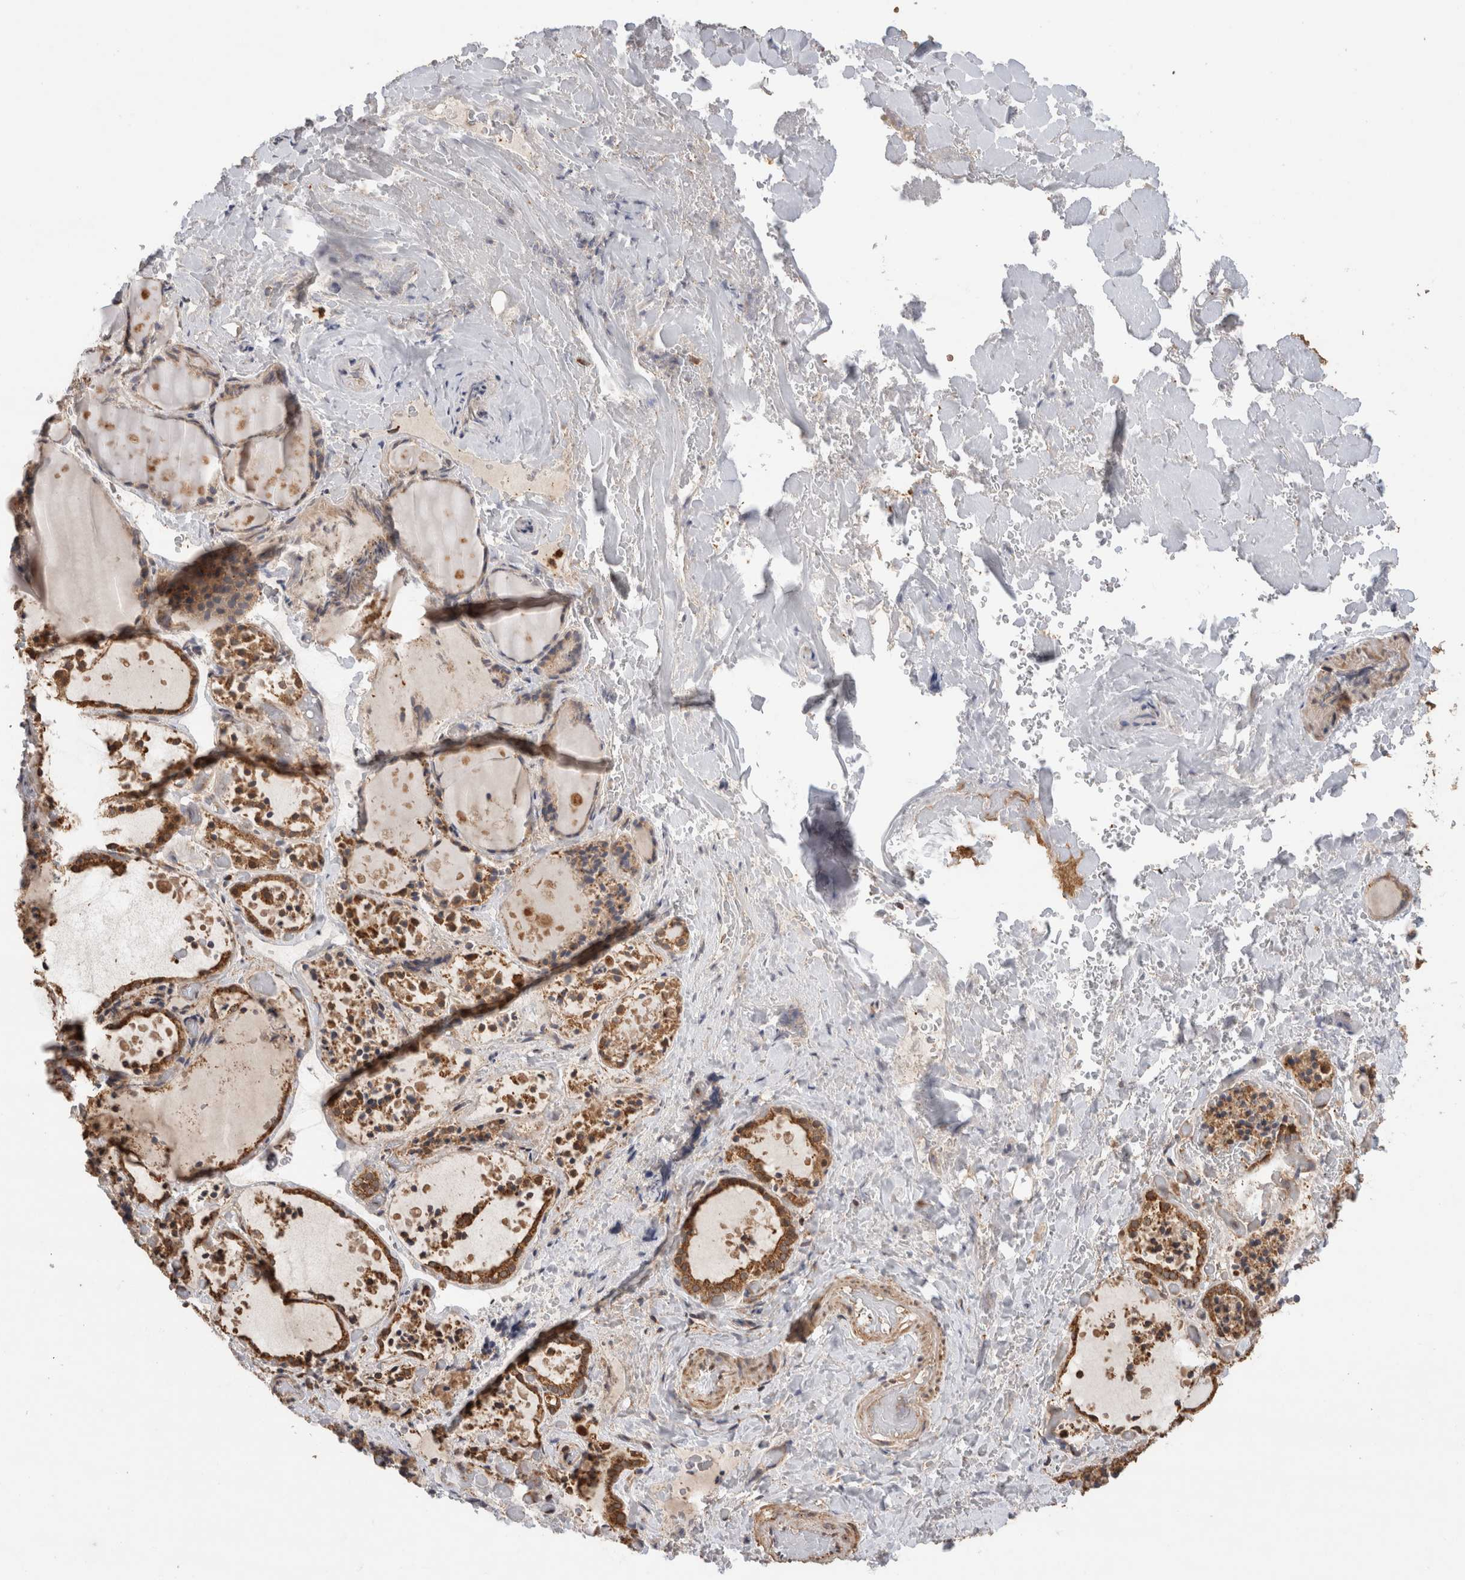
{"staining": {"intensity": "moderate", "quantity": ">75%", "location": "cytoplasmic/membranous"}, "tissue": "thyroid gland", "cell_type": "Glandular cells", "image_type": "normal", "snomed": [{"axis": "morphology", "description": "Normal tissue, NOS"}, {"axis": "topography", "description": "Thyroid gland"}], "caption": "The photomicrograph reveals a brown stain indicating the presence of a protein in the cytoplasmic/membranous of glandular cells in thyroid gland. The protein is stained brown, and the nuclei are stained in blue (DAB (3,3'-diaminobenzidine) IHC with brightfield microscopy, high magnification).", "gene": "IMMP2L", "patient": {"sex": "female", "age": 44}}